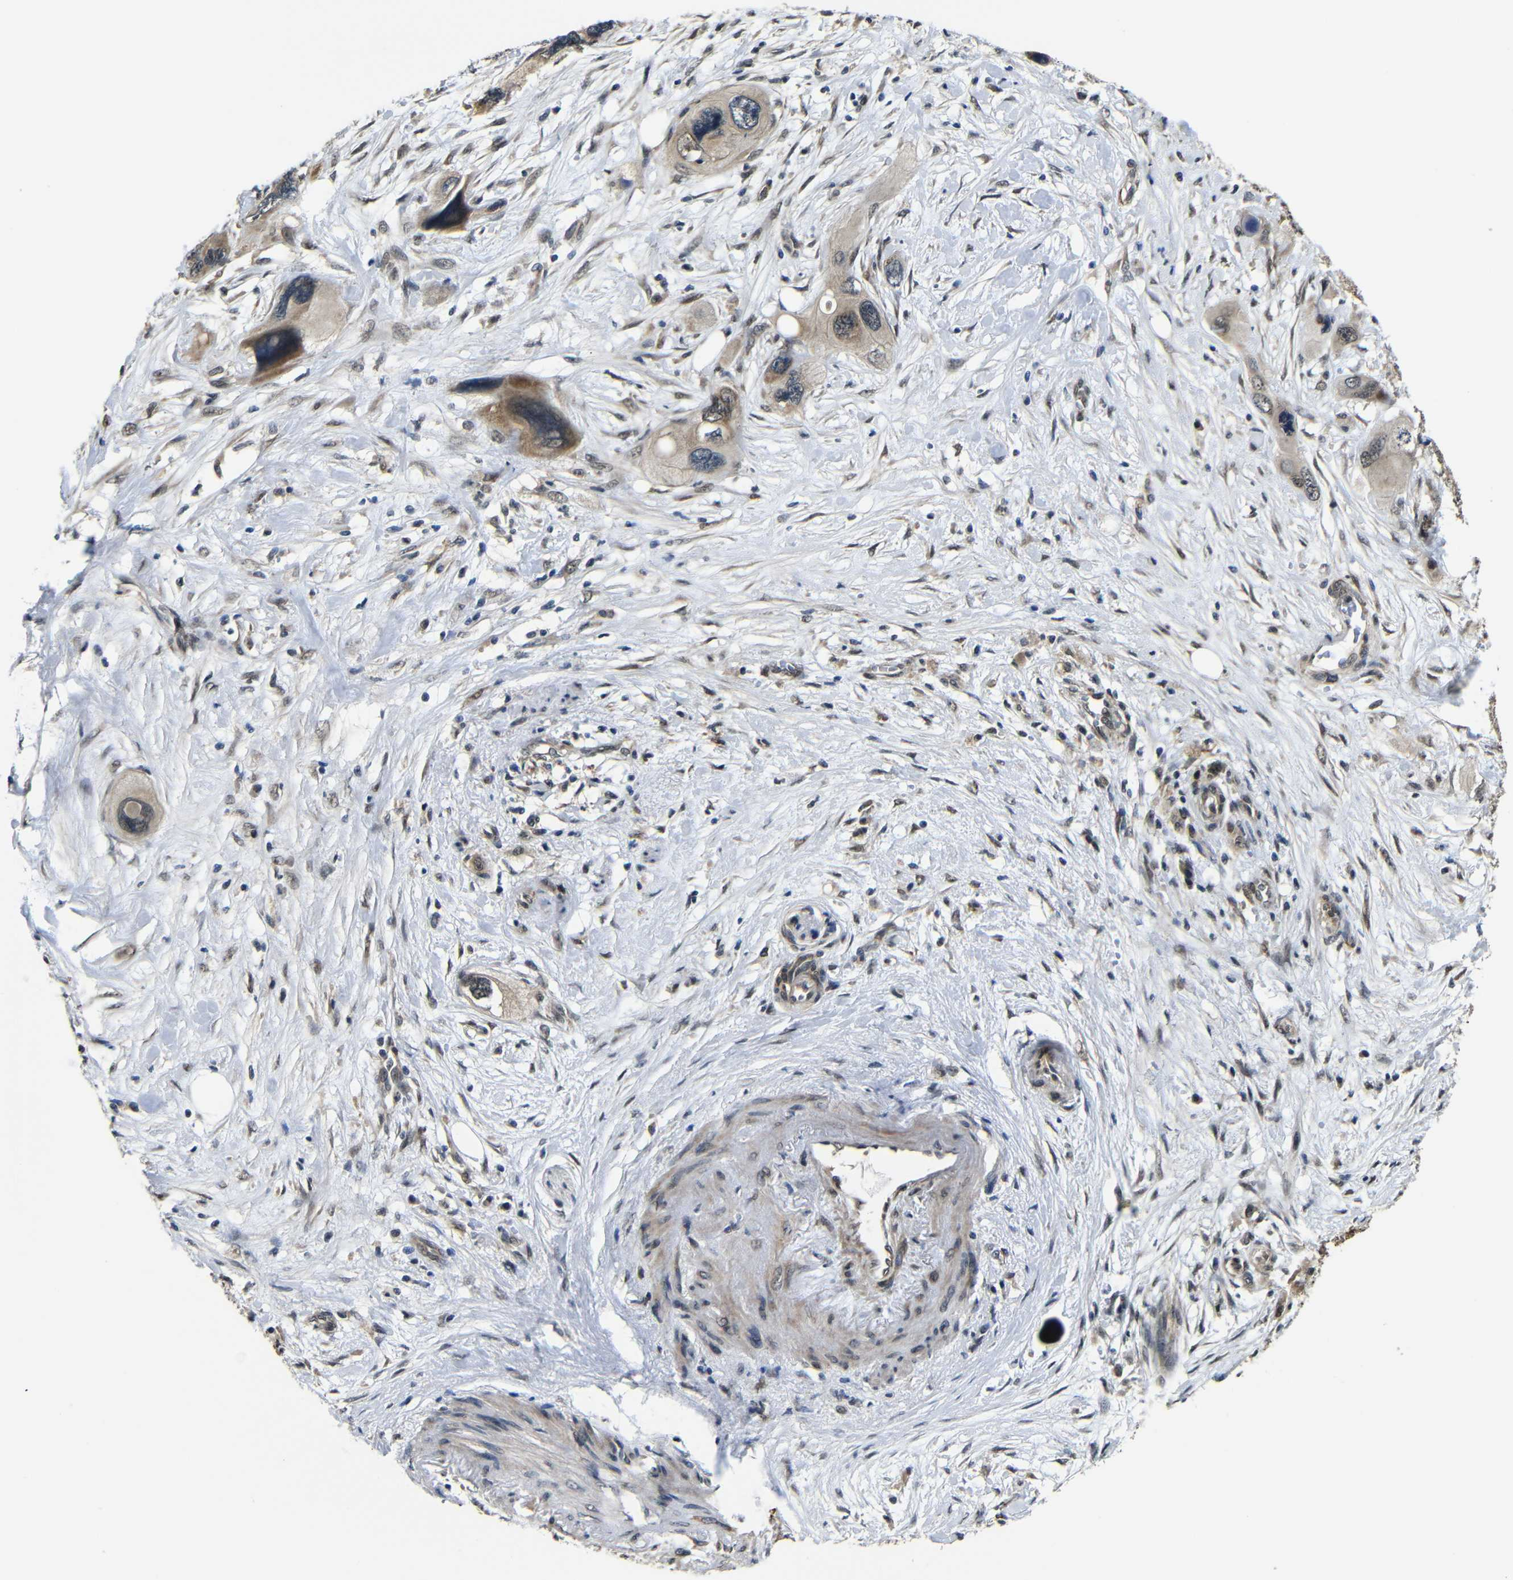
{"staining": {"intensity": "moderate", "quantity": "25%-75%", "location": "cytoplasmic/membranous"}, "tissue": "pancreatic cancer", "cell_type": "Tumor cells", "image_type": "cancer", "snomed": [{"axis": "morphology", "description": "Adenocarcinoma, NOS"}, {"axis": "topography", "description": "Pancreas"}], "caption": "Pancreatic cancer (adenocarcinoma) stained with a brown dye demonstrates moderate cytoplasmic/membranous positive expression in approximately 25%-75% of tumor cells.", "gene": "FAM172A", "patient": {"sex": "male", "age": 73}}